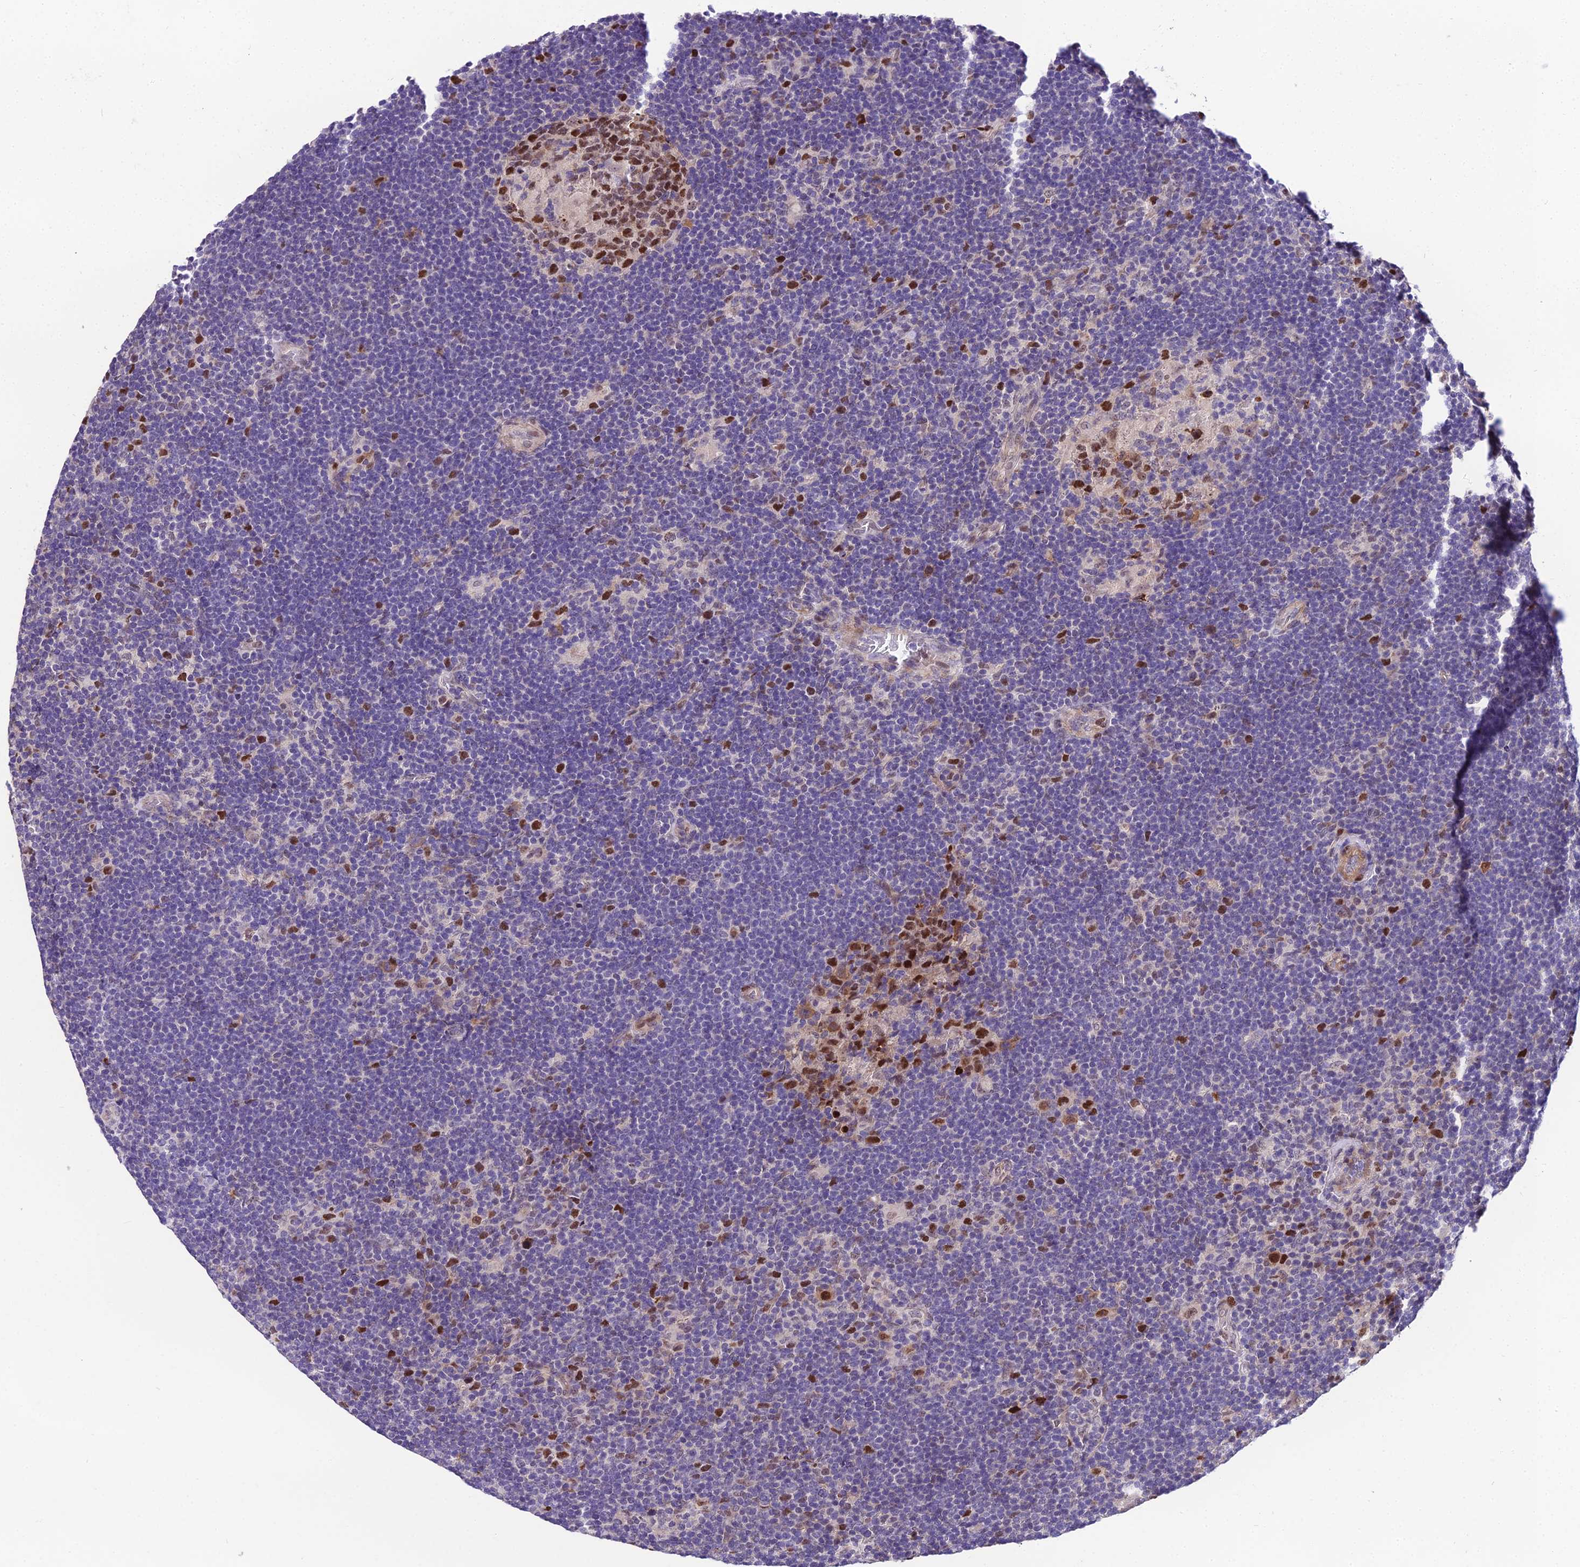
{"staining": {"intensity": "weak", "quantity": "<25%", "location": "nuclear"}, "tissue": "lymphoma", "cell_type": "Tumor cells", "image_type": "cancer", "snomed": [{"axis": "morphology", "description": "Hodgkin's disease, NOS"}, {"axis": "topography", "description": "Lymph node"}], "caption": "The micrograph reveals no staining of tumor cells in Hodgkin's disease. (Immunohistochemistry (ihc), brightfield microscopy, high magnification).", "gene": "TRIML2", "patient": {"sex": "female", "age": 57}}